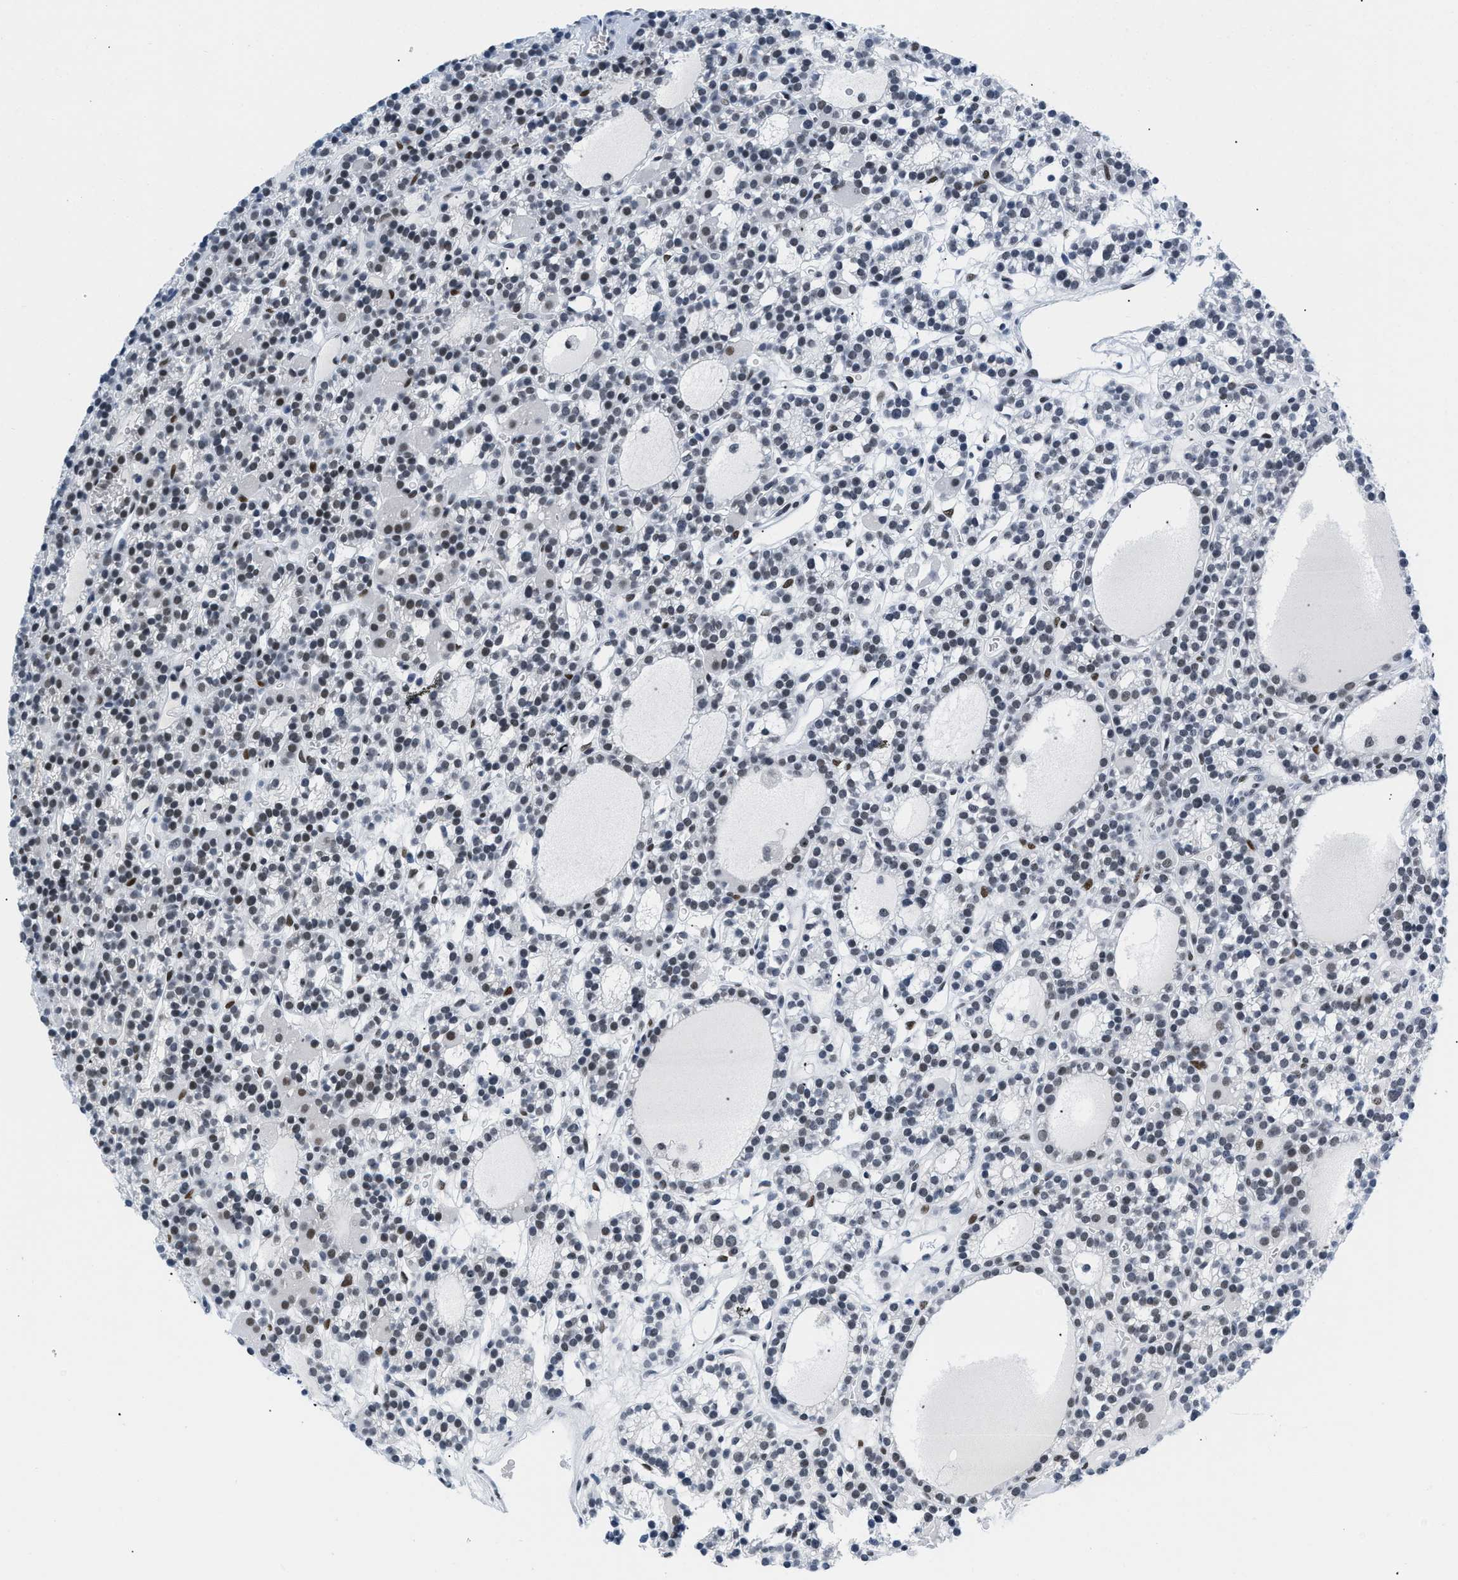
{"staining": {"intensity": "moderate", "quantity": "25%-75%", "location": "nuclear"}, "tissue": "parathyroid gland", "cell_type": "Glandular cells", "image_type": "normal", "snomed": [{"axis": "morphology", "description": "Normal tissue, NOS"}, {"axis": "morphology", "description": "Adenoma, NOS"}, {"axis": "topography", "description": "Parathyroid gland"}], "caption": "This image reveals immunohistochemistry (IHC) staining of benign human parathyroid gland, with medium moderate nuclear staining in approximately 25%-75% of glandular cells.", "gene": "CTBP1", "patient": {"sex": "female", "age": 58}}